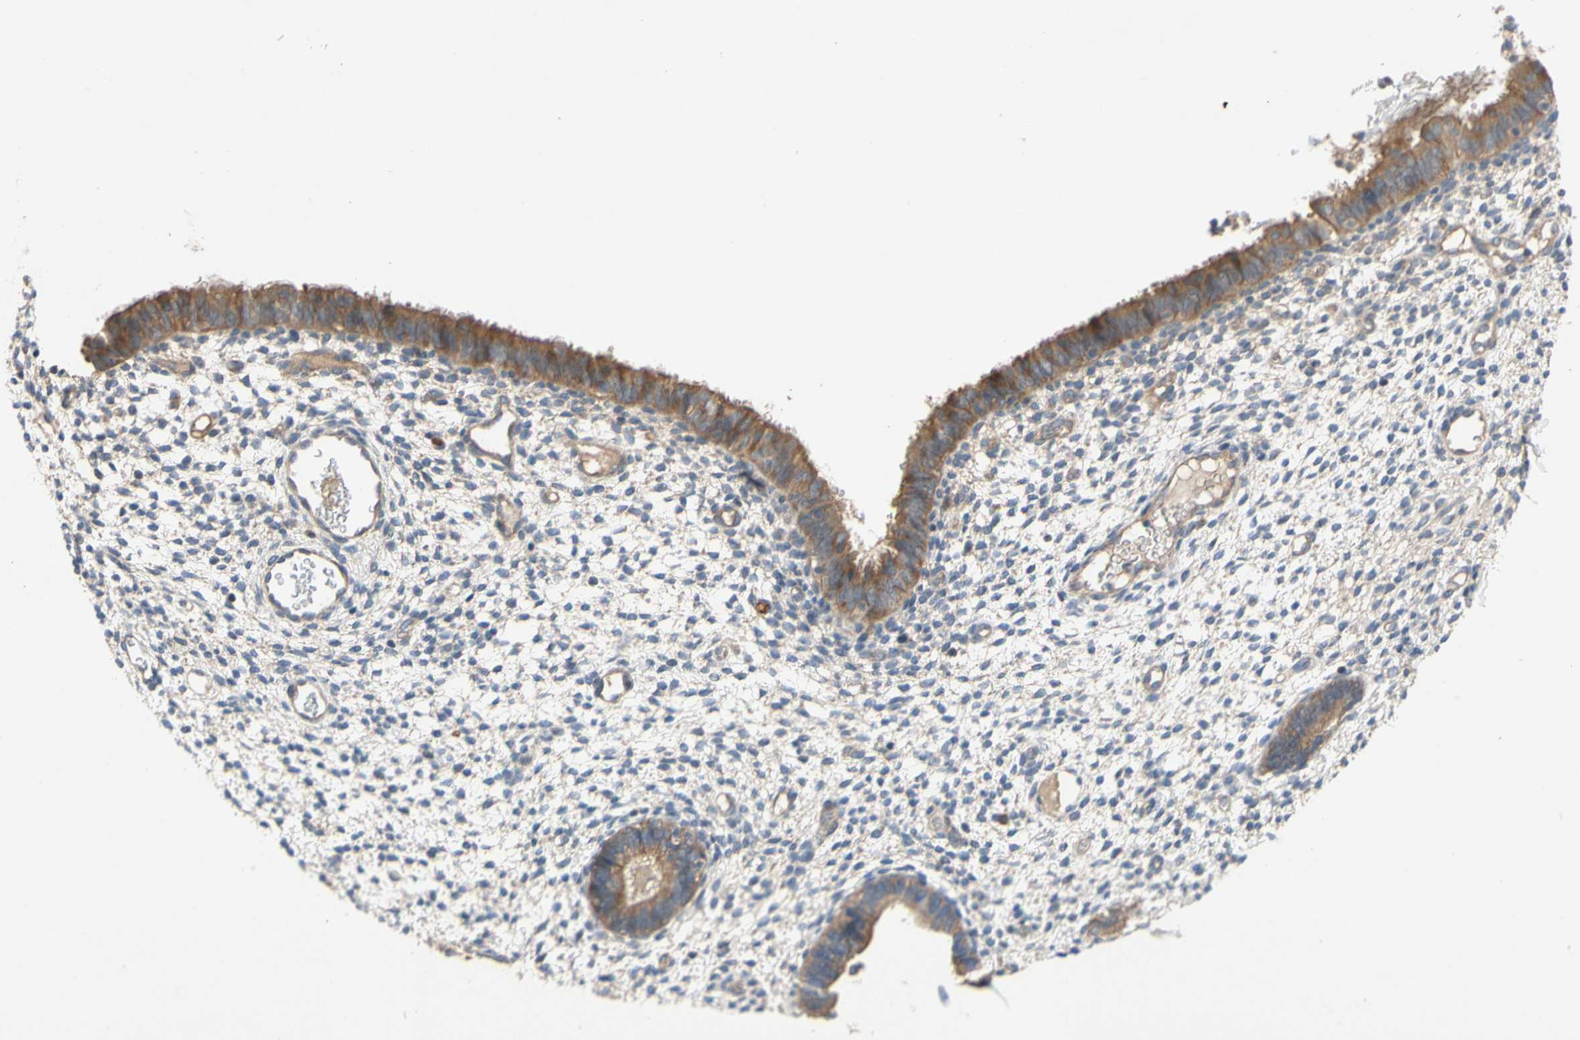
{"staining": {"intensity": "weak", "quantity": "<25%", "location": "cytoplasmic/membranous"}, "tissue": "endometrium", "cell_type": "Cells in endometrial stroma", "image_type": "normal", "snomed": [{"axis": "morphology", "description": "Normal tissue, NOS"}, {"axis": "topography", "description": "Endometrium"}], "caption": "A high-resolution photomicrograph shows immunohistochemistry (IHC) staining of benign endometrium, which reveals no significant positivity in cells in endometrial stroma. (DAB (3,3'-diaminobenzidine) immunohistochemistry visualized using brightfield microscopy, high magnification).", "gene": "MBTPS2", "patient": {"sex": "female", "age": 61}}